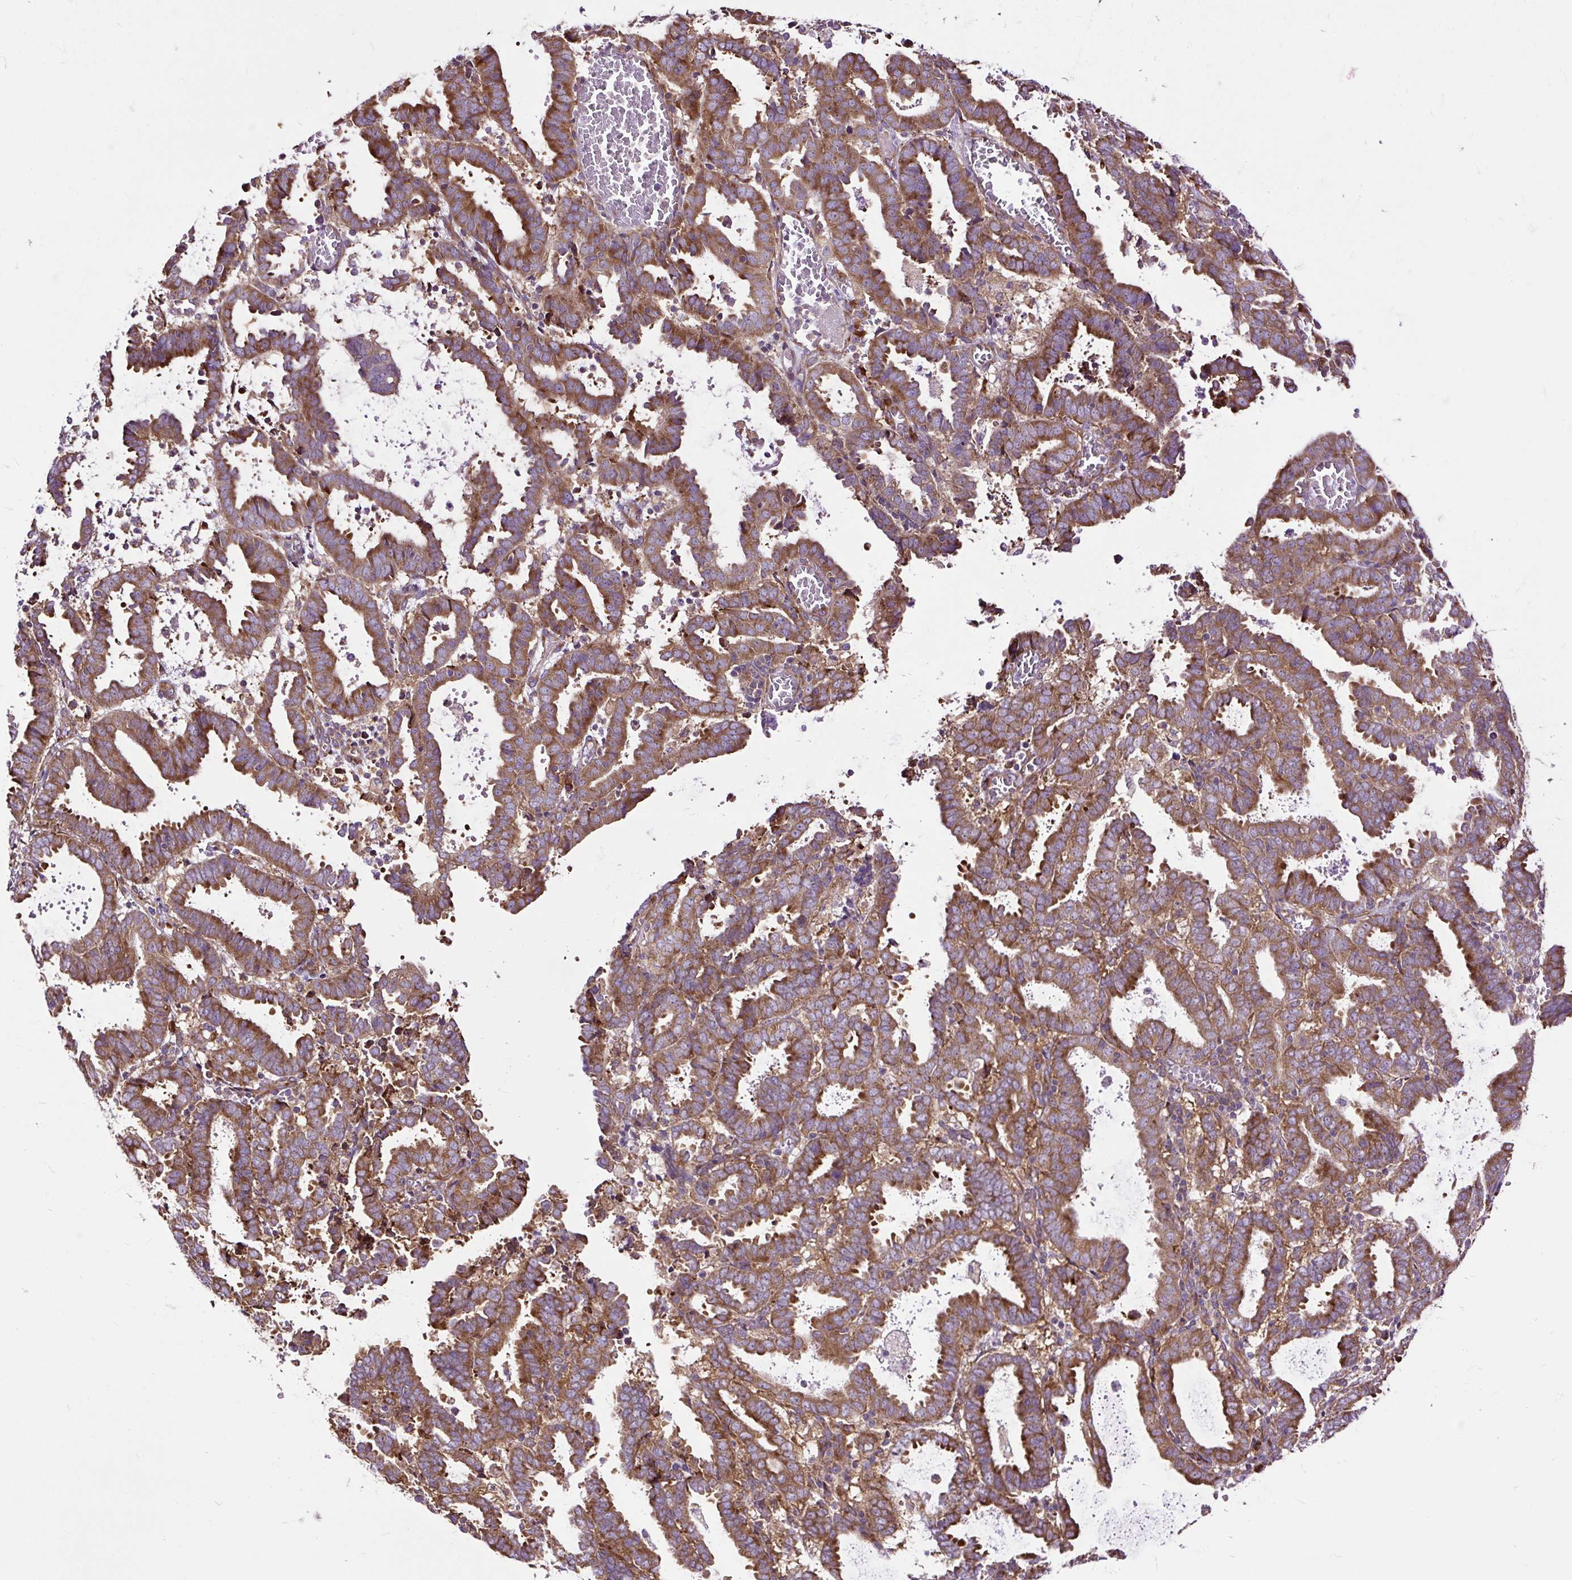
{"staining": {"intensity": "moderate", "quantity": ">75%", "location": "cytoplasmic/membranous"}, "tissue": "endometrial cancer", "cell_type": "Tumor cells", "image_type": "cancer", "snomed": [{"axis": "morphology", "description": "Adenocarcinoma, NOS"}, {"axis": "topography", "description": "Uterus"}], "caption": "A medium amount of moderate cytoplasmic/membranous expression is appreciated in approximately >75% of tumor cells in endometrial cancer (adenocarcinoma) tissue. (DAB IHC, brown staining for protein, blue staining for nuclei).", "gene": "RPS5", "patient": {"sex": "female", "age": 83}}